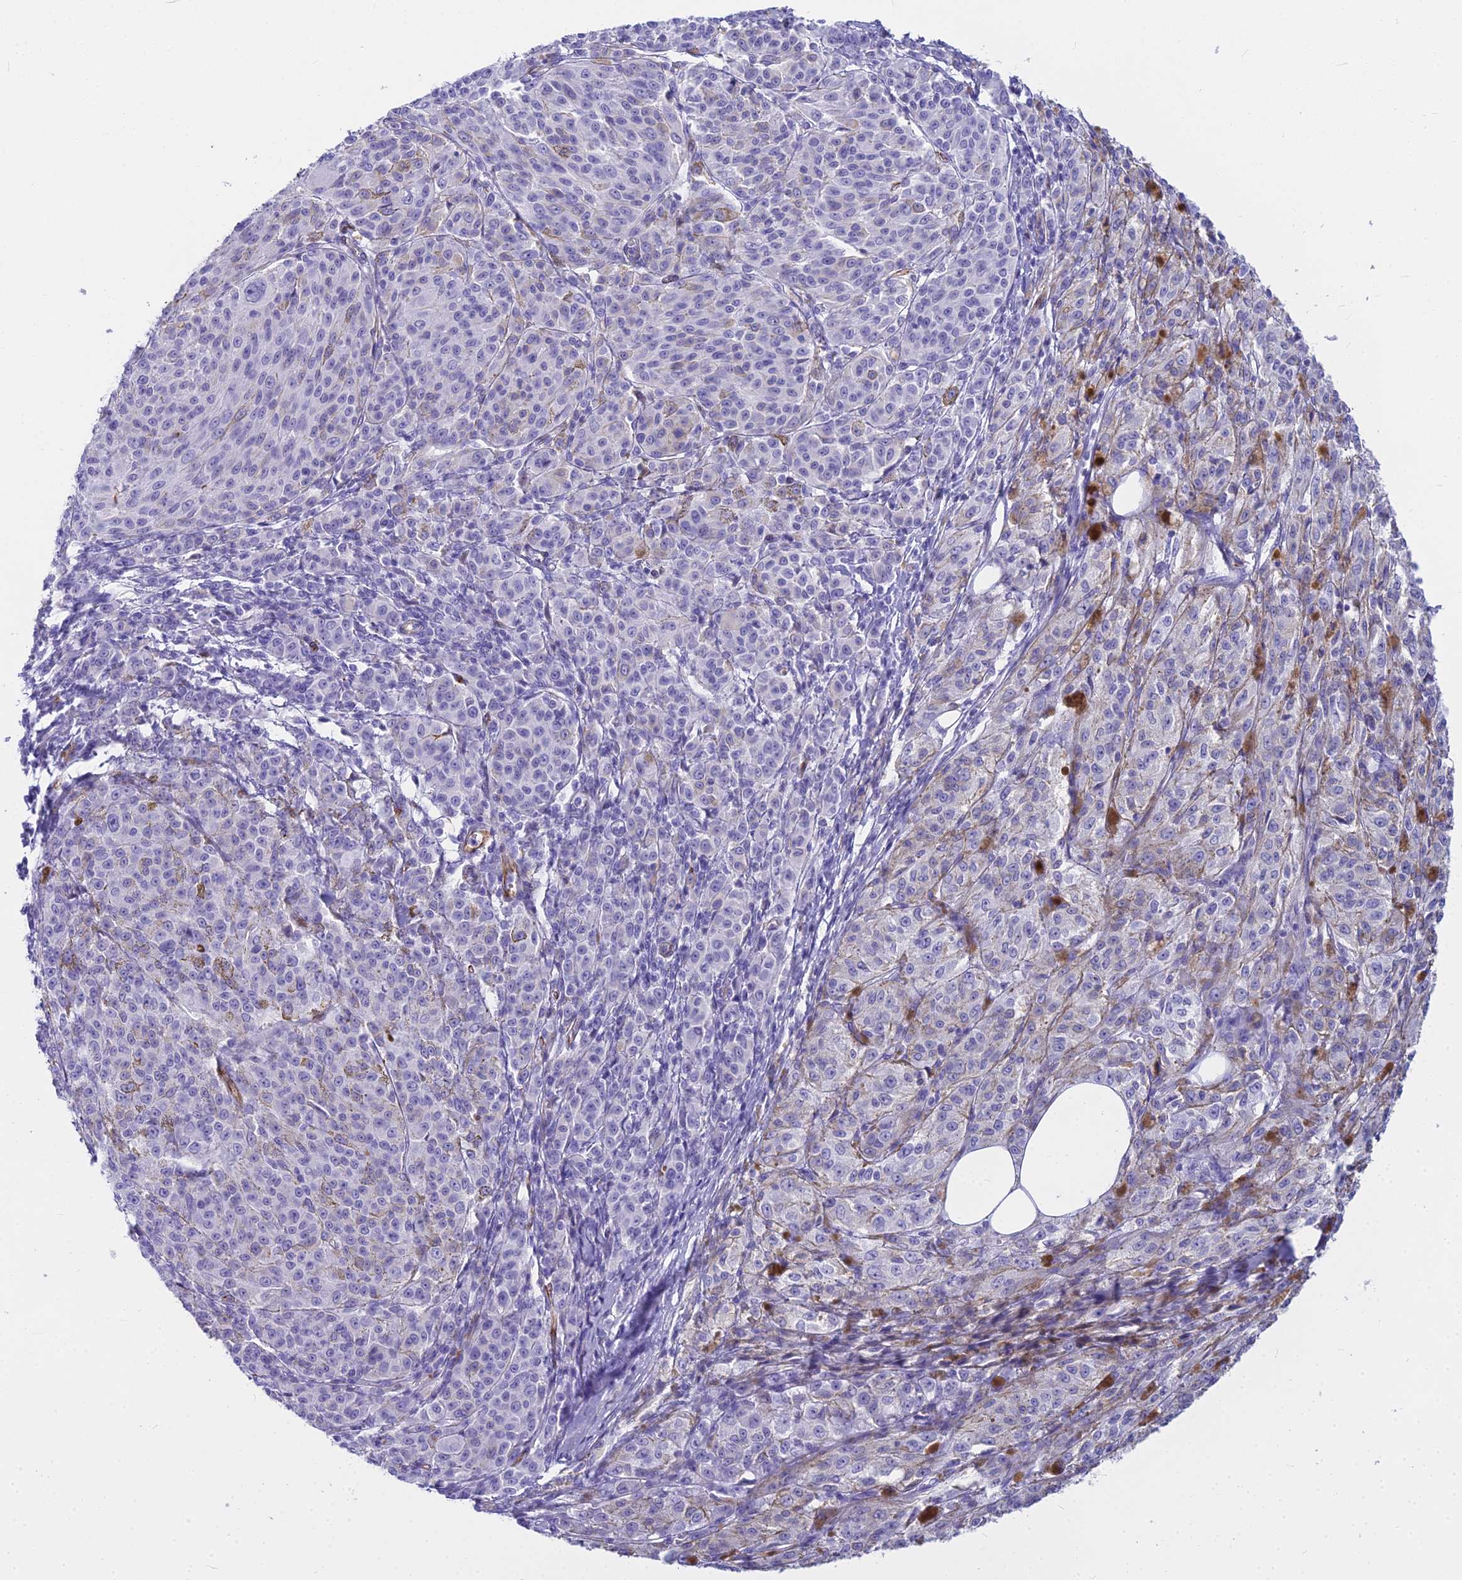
{"staining": {"intensity": "negative", "quantity": "none", "location": "none"}, "tissue": "melanoma", "cell_type": "Tumor cells", "image_type": "cancer", "snomed": [{"axis": "morphology", "description": "Malignant melanoma, NOS"}, {"axis": "topography", "description": "Skin"}], "caption": "This is a micrograph of immunohistochemistry staining of melanoma, which shows no expression in tumor cells.", "gene": "EVI2A", "patient": {"sex": "female", "age": 52}}